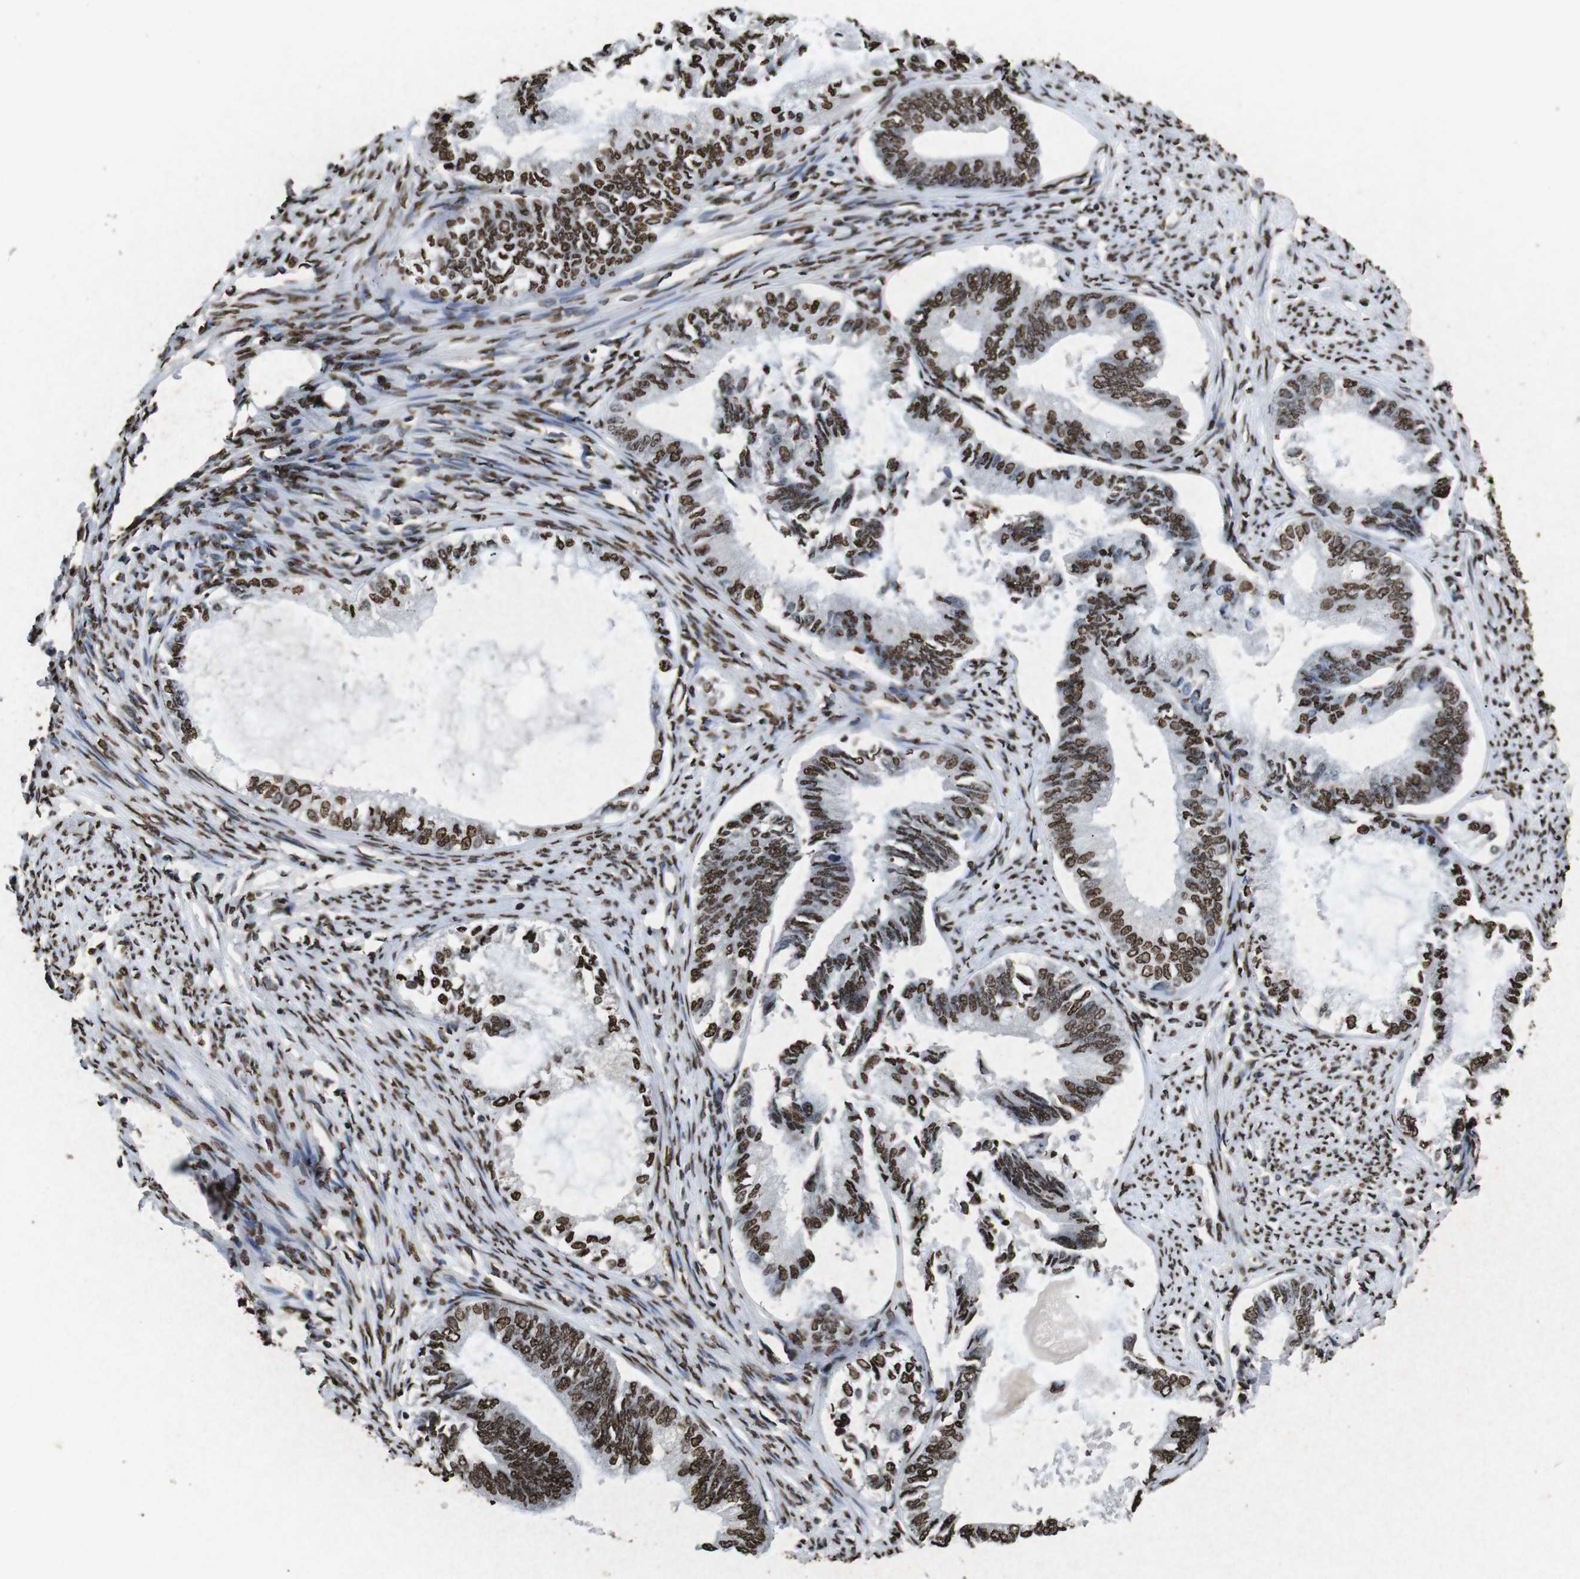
{"staining": {"intensity": "strong", "quantity": ">75%", "location": "nuclear"}, "tissue": "endometrial cancer", "cell_type": "Tumor cells", "image_type": "cancer", "snomed": [{"axis": "morphology", "description": "Adenocarcinoma, NOS"}, {"axis": "topography", "description": "Endometrium"}], "caption": "Immunohistochemistry (IHC) (DAB) staining of endometrial adenocarcinoma shows strong nuclear protein positivity in approximately >75% of tumor cells.", "gene": "MDM2", "patient": {"sex": "female", "age": 86}}